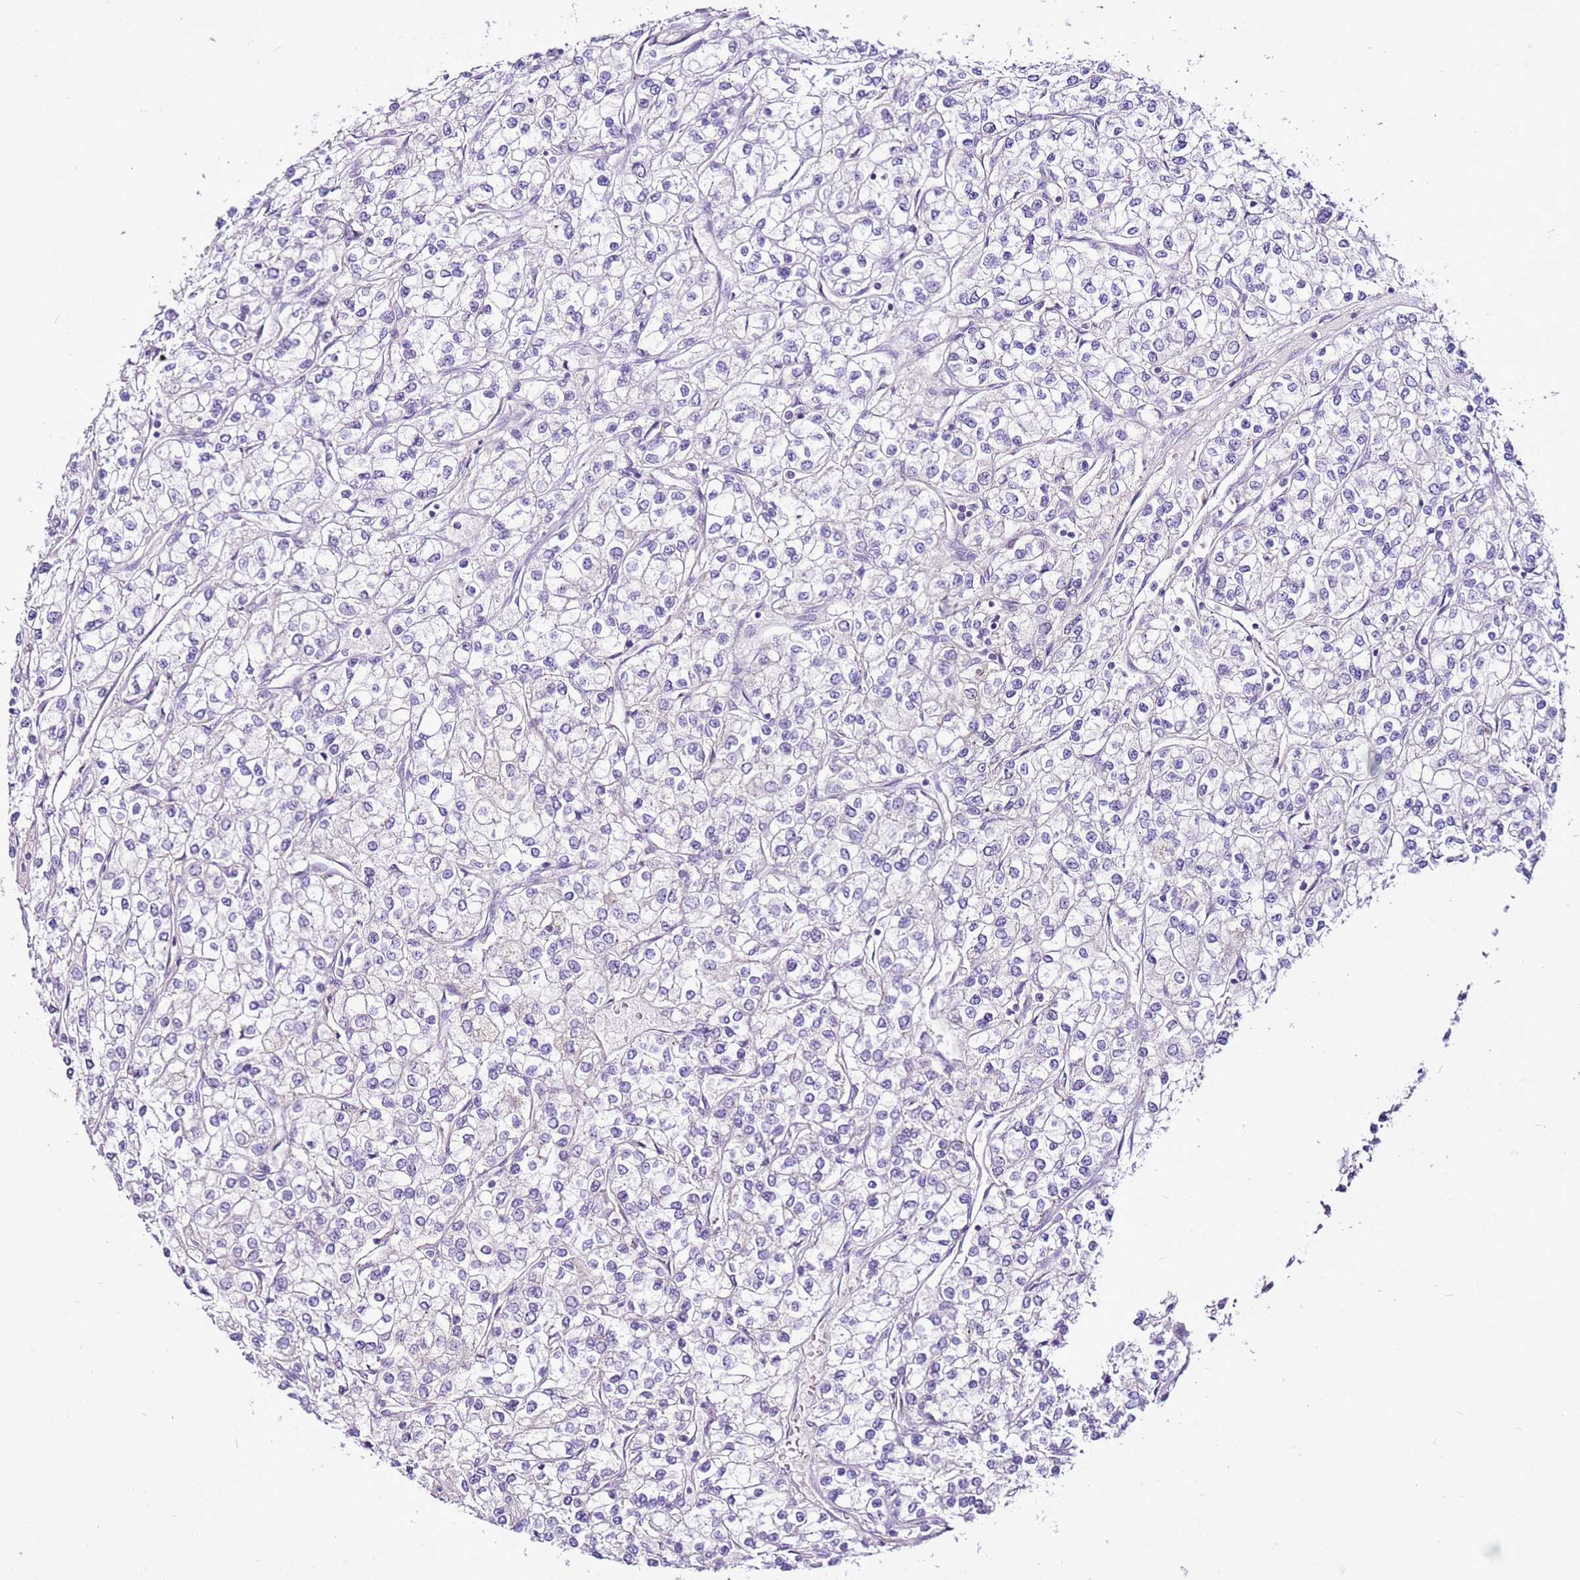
{"staining": {"intensity": "negative", "quantity": "none", "location": "none"}, "tissue": "renal cancer", "cell_type": "Tumor cells", "image_type": "cancer", "snomed": [{"axis": "morphology", "description": "Adenocarcinoma, NOS"}, {"axis": "topography", "description": "Kidney"}], "caption": "Histopathology image shows no protein expression in tumor cells of renal cancer (adenocarcinoma) tissue.", "gene": "MRPL36", "patient": {"sex": "male", "age": 80}}